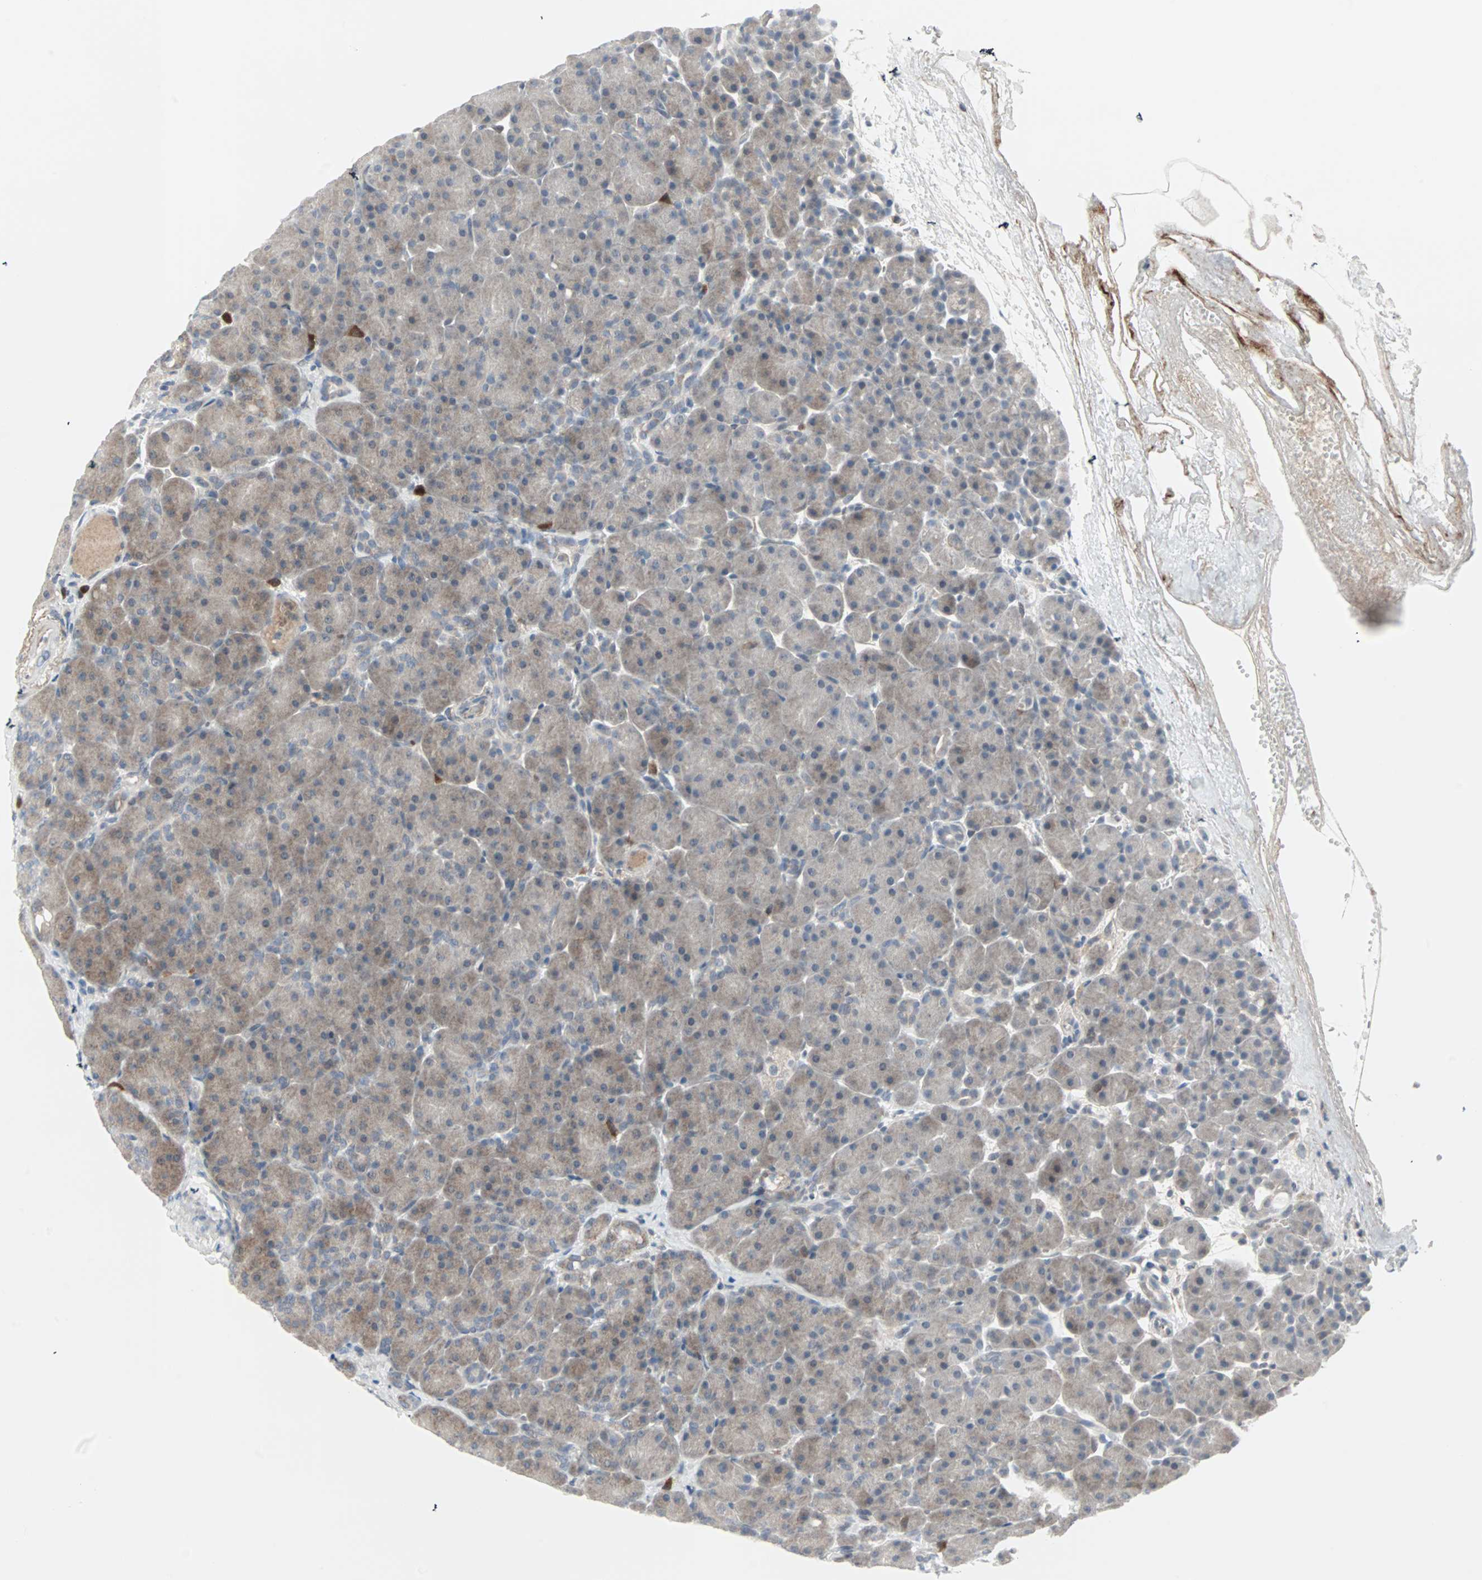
{"staining": {"intensity": "weak", "quantity": "<25%", "location": "cytoplasmic/membranous"}, "tissue": "pancreas", "cell_type": "Exocrine glandular cells", "image_type": "normal", "snomed": [{"axis": "morphology", "description": "Normal tissue, NOS"}, {"axis": "topography", "description": "Pancreas"}], "caption": "IHC histopathology image of unremarkable pancreas stained for a protein (brown), which exhibits no staining in exocrine glandular cells. Brightfield microscopy of IHC stained with DAB (brown) and hematoxylin (blue), captured at high magnification.", "gene": "CASP3", "patient": {"sex": "male", "age": 66}}